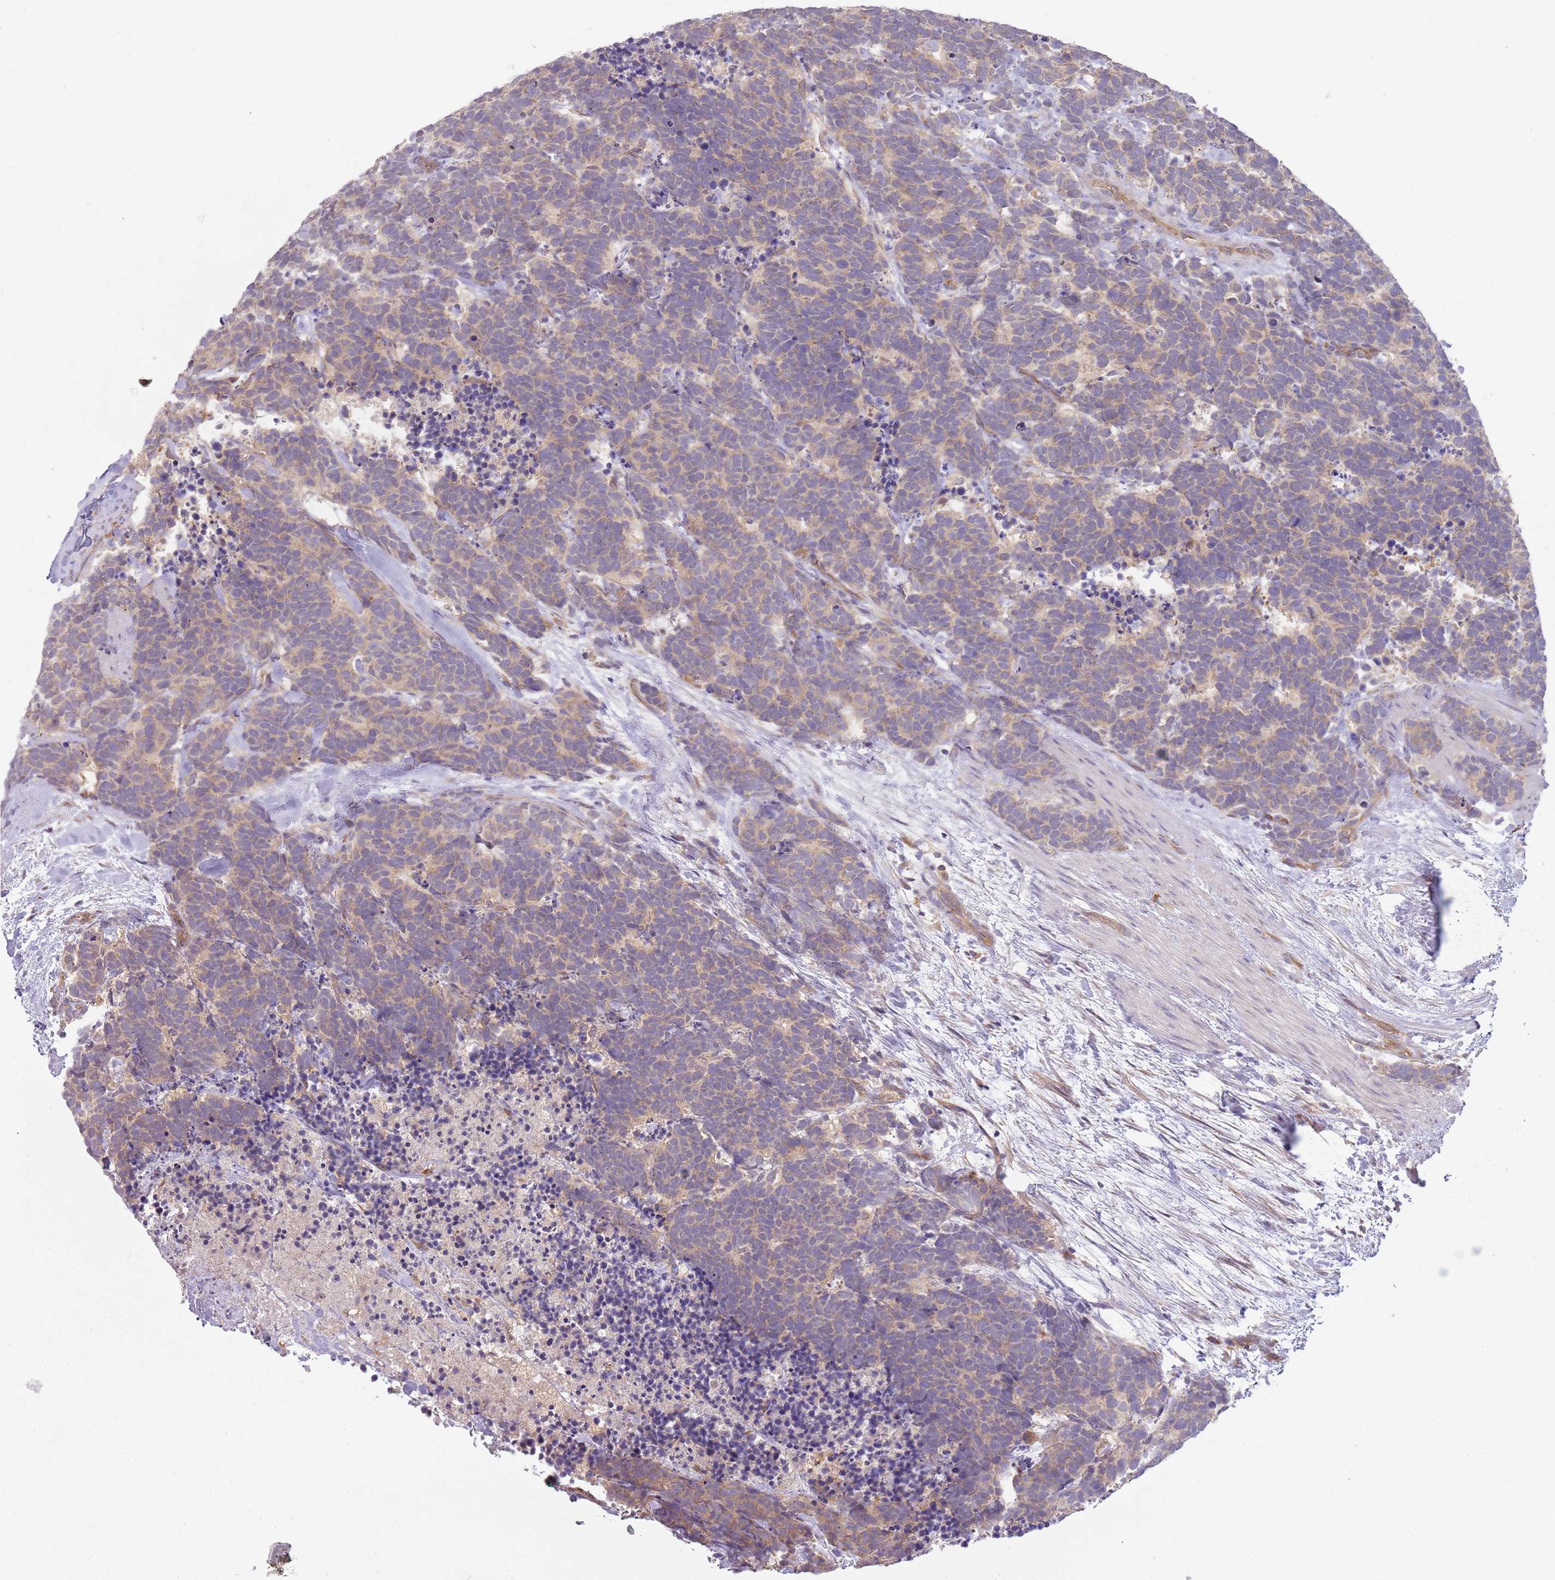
{"staining": {"intensity": "weak", "quantity": "25%-75%", "location": "cytoplasmic/membranous"}, "tissue": "carcinoid", "cell_type": "Tumor cells", "image_type": "cancer", "snomed": [{"axis": "morphology", "description": "Carcinoma, NOS"}, {"axis": "morphology", "description": "Carcinoid, malignant, NOS"}, {"axis": "topography", "description": "Prostate"}], "caption": "Protein expression analysis of human carcinoma reveals weak cytoplasmic/membranous staining in about 25%-75% of tumor cells.", "gene": "SKOR2", "patient": {"sex": "male", "age": 57}}